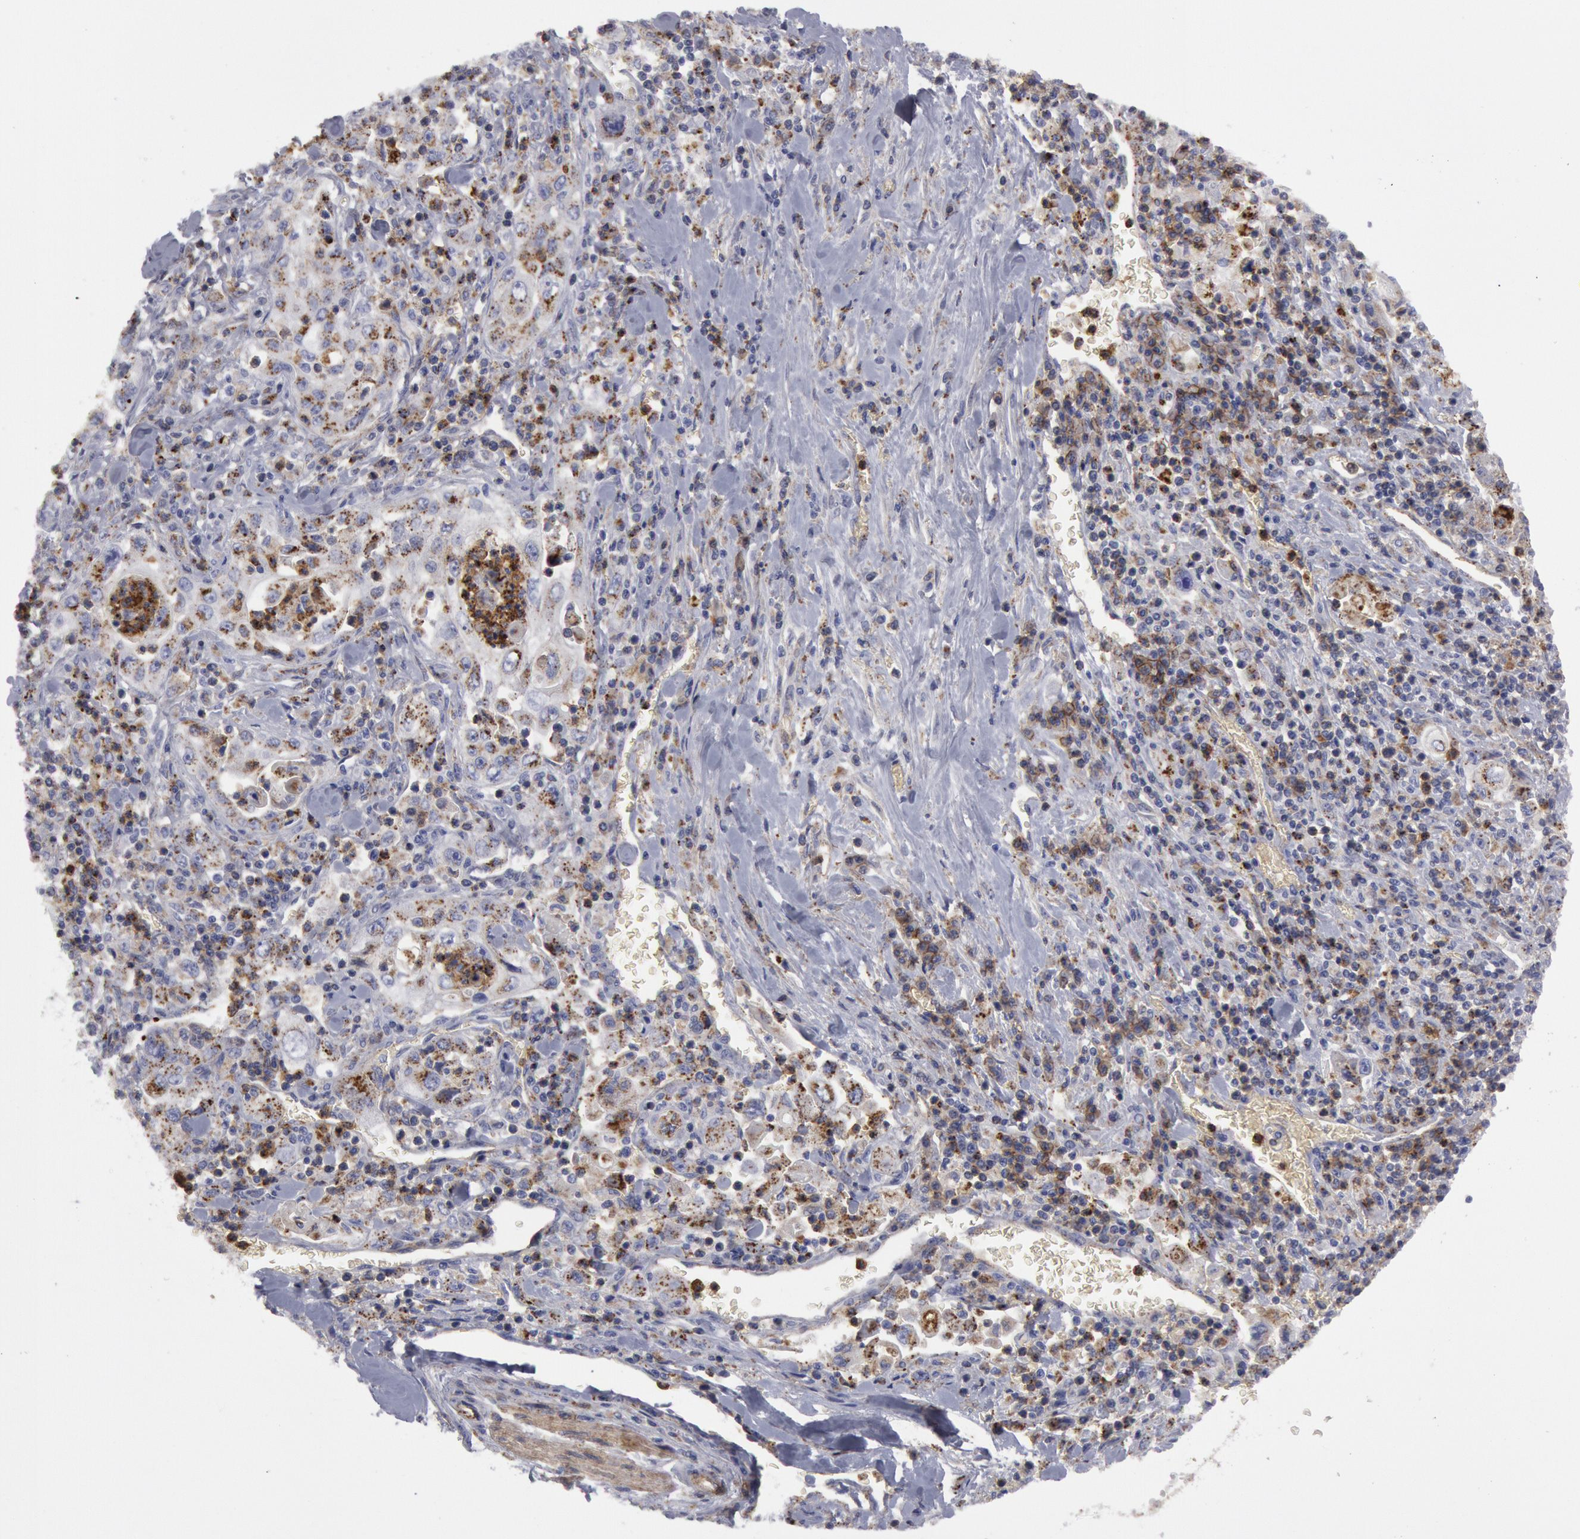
{"staining": {"intensity": "weak", "quantity": "<25%", "location": "cytoplasmic/membranous"}, "tissue": "pancreatic cancer", "cell_type": "Tumor cells", "image_type": "cancer", "snomed": [{"axis": "morphology", "description": "Adenocarcinoma, NOS"}, {"axis": "topography", "description": "Pancreas"}], "caption": "A histopathology image of human adenocarcinoma (pancreatic) is negative for staining in tumor cells.", "gene": "FLOT1", "patient": {"sex": "male", "age": 70}}